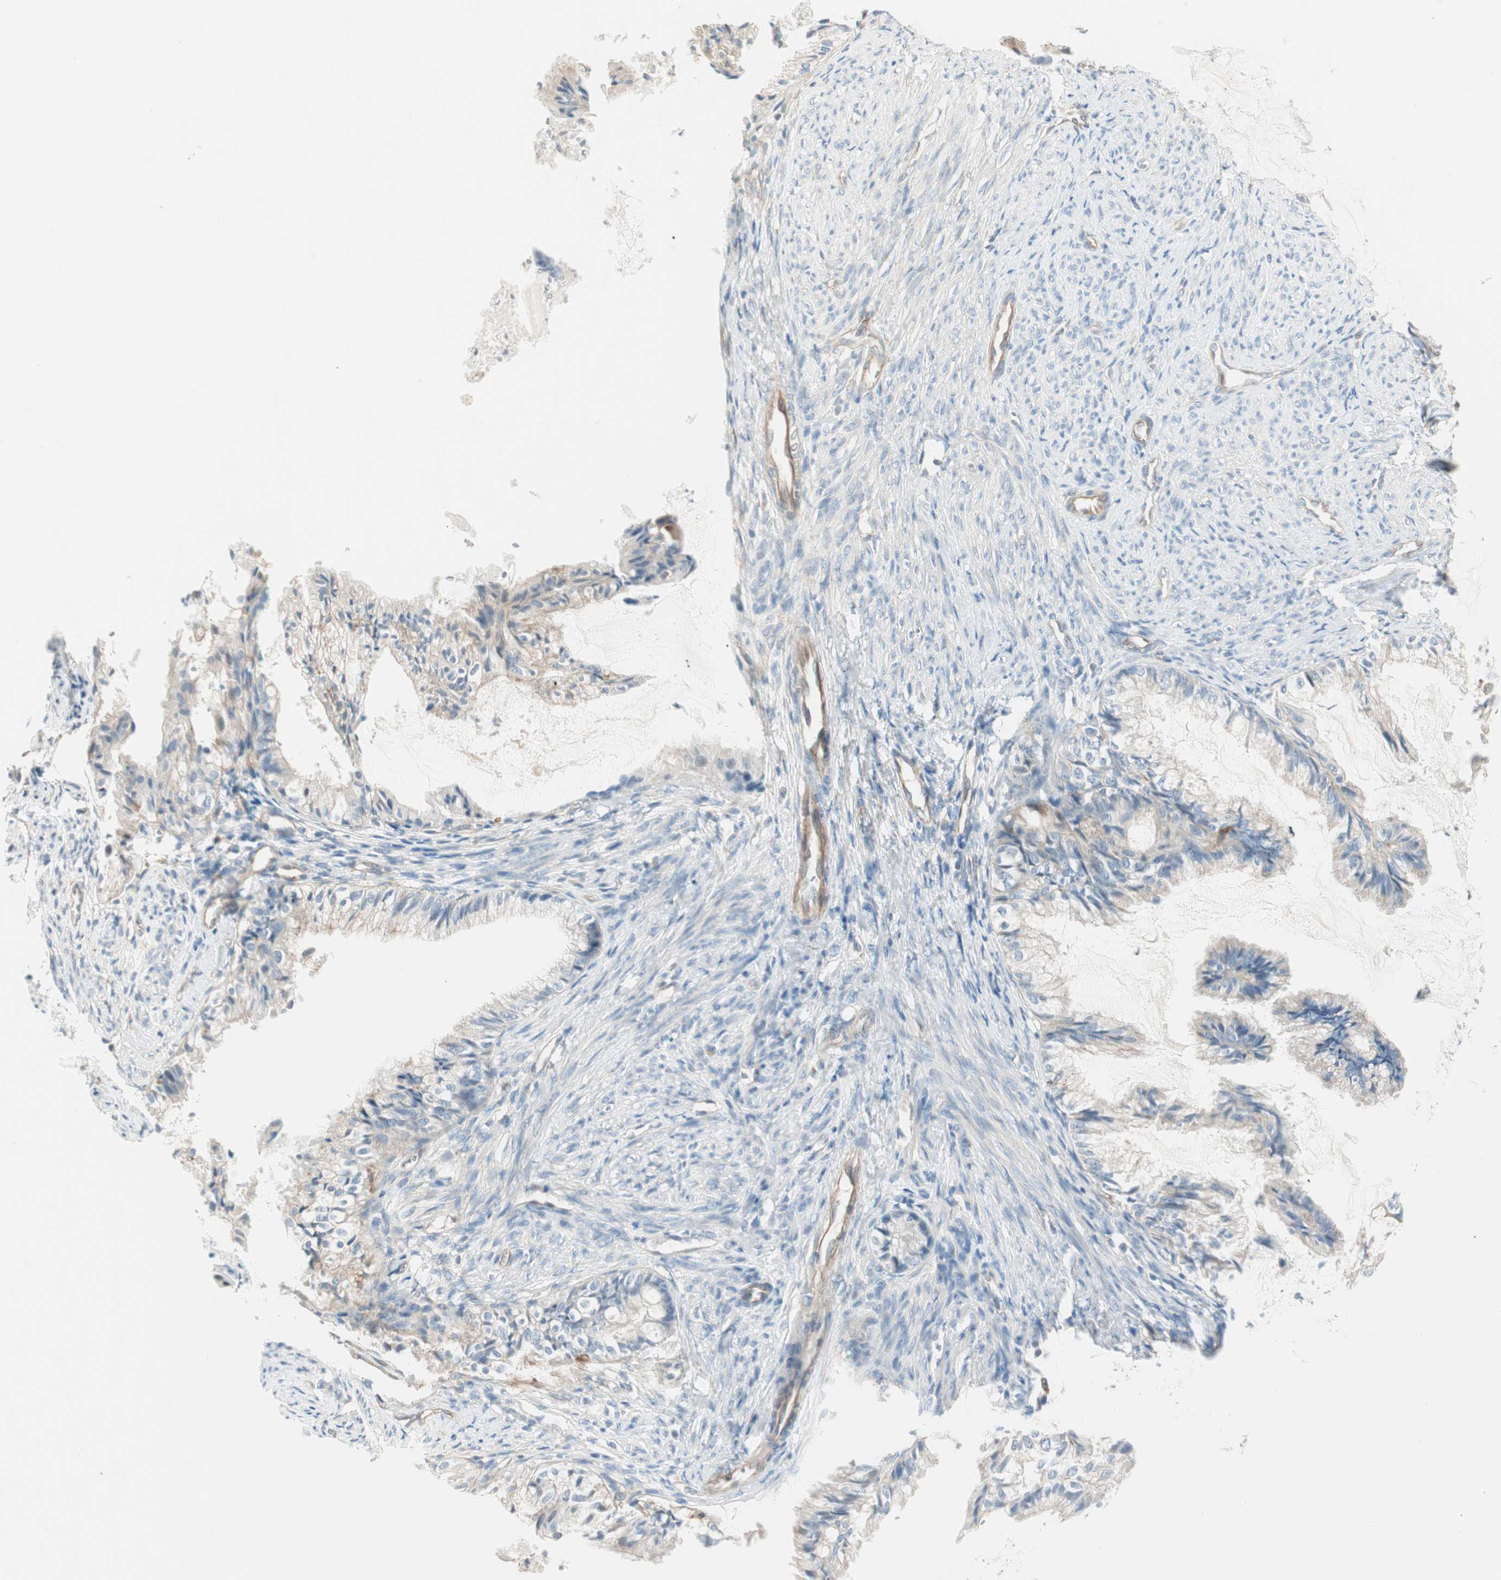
{"staining": {"intensity": "negative", "quantity": "none", "location": "none"}, "tissue": "cervical cancer", "cell_type": "Tumor cells", "image_type": "cancer", "snomed": [{"axis": "morphology", "description": "Normal tissue, NOS"}, {"axis": "morphology", "description": "Adenocarcinoma, NOS"}, {"axis": "topography", "description": "Cervix"}, {"axis": "topography", "description": "Endometrium"}], "caption": "Human adenocarcinoma (cervical) stained for a protein using IHC demonstrates no expression in tumor cells.", "gene": "CDK3", "patient": {"sex": "female", "age": 86}}